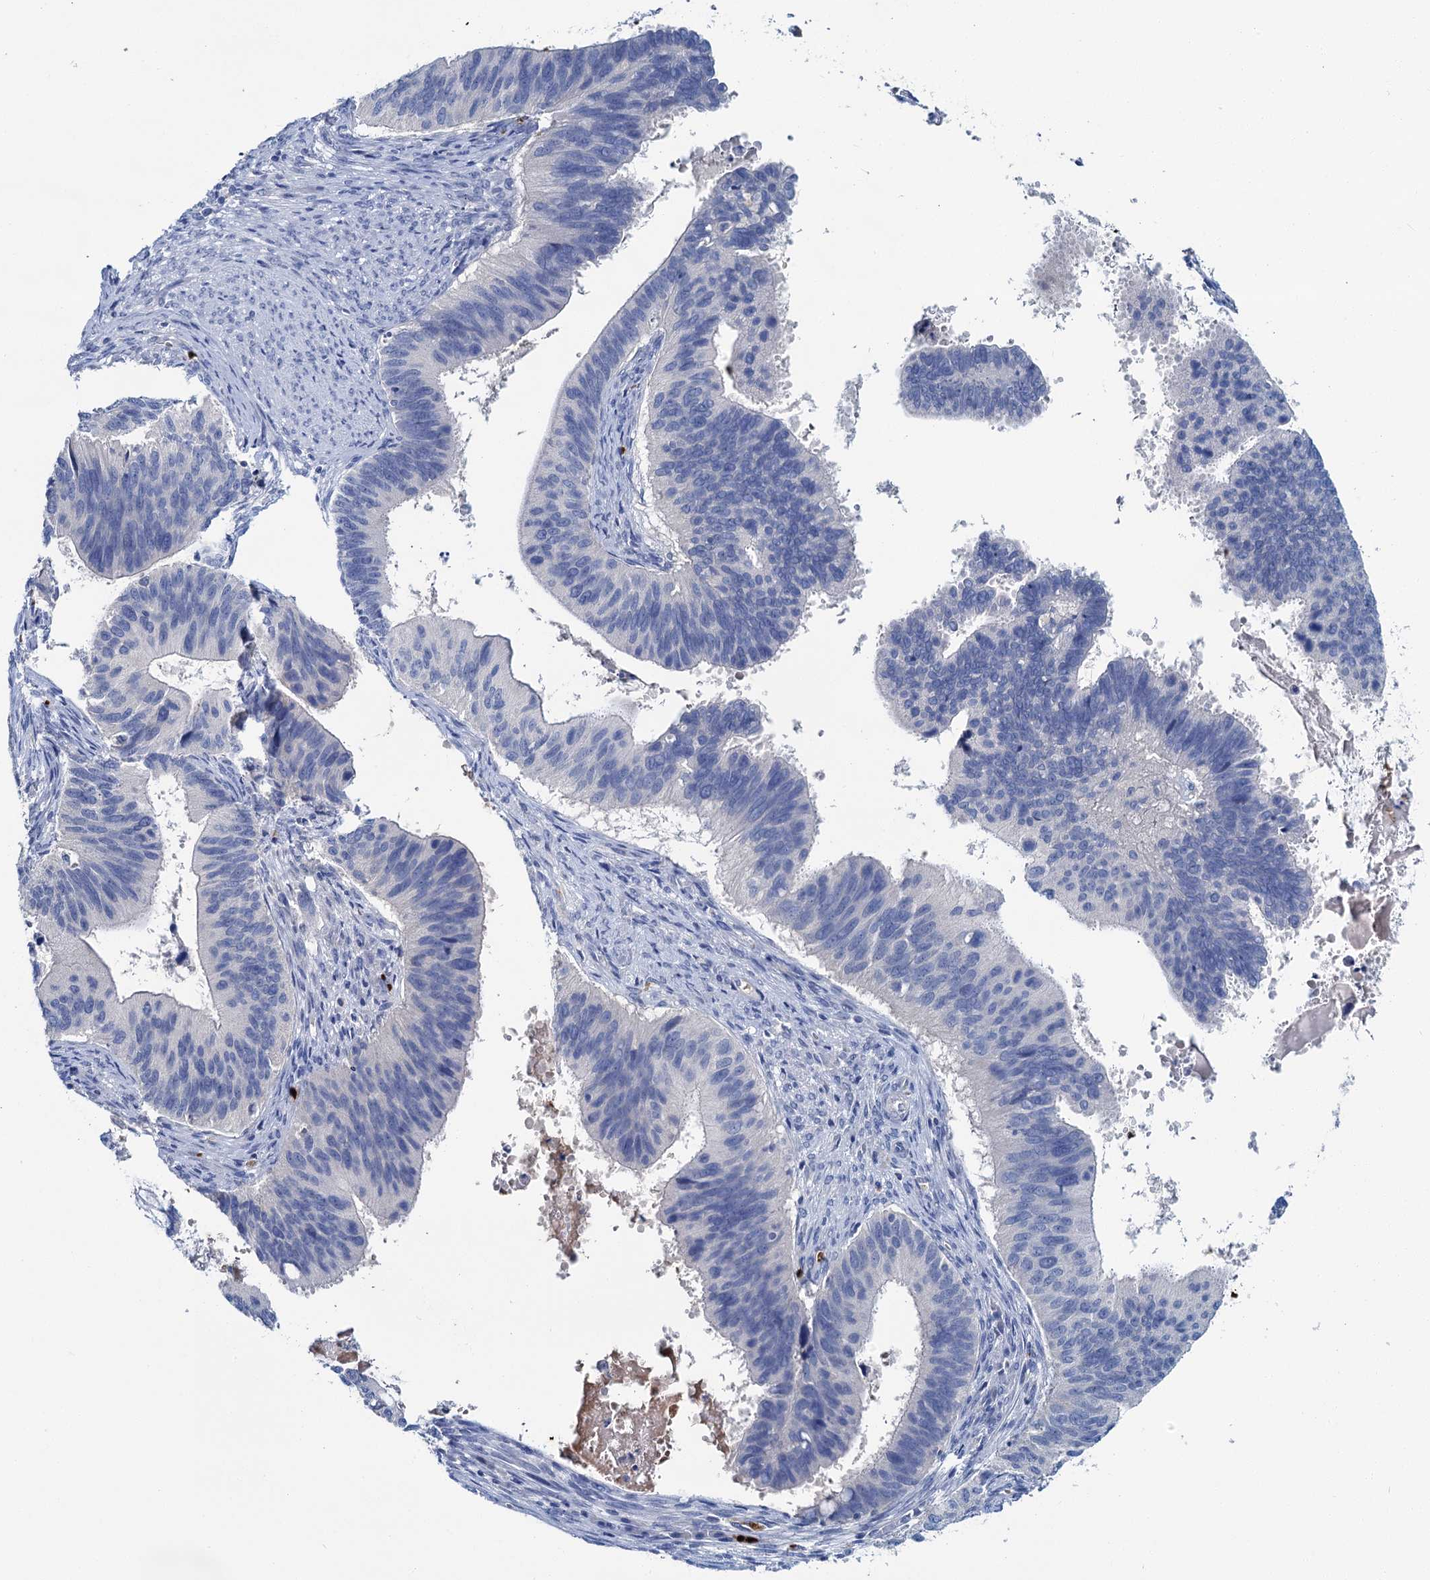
{"staining": {"intensity": "negative", "quantity": "none", "location": "none"}, "tissue": "cervical cancer", "cell_type": "Tumor cells", "image_type": "cancer", "snomed": [{"axis": "morphology", "description": "Adenocarcinoma, NOS"}, {"axis": "topography", "description": "Cervix"}], "caption": "Immunohistochemistry of human cervical adenocarcinoma exhibits no positivity in tumor cells.", "gene": "ATG2A", "patient": {"sex": "female", "age": 42}}